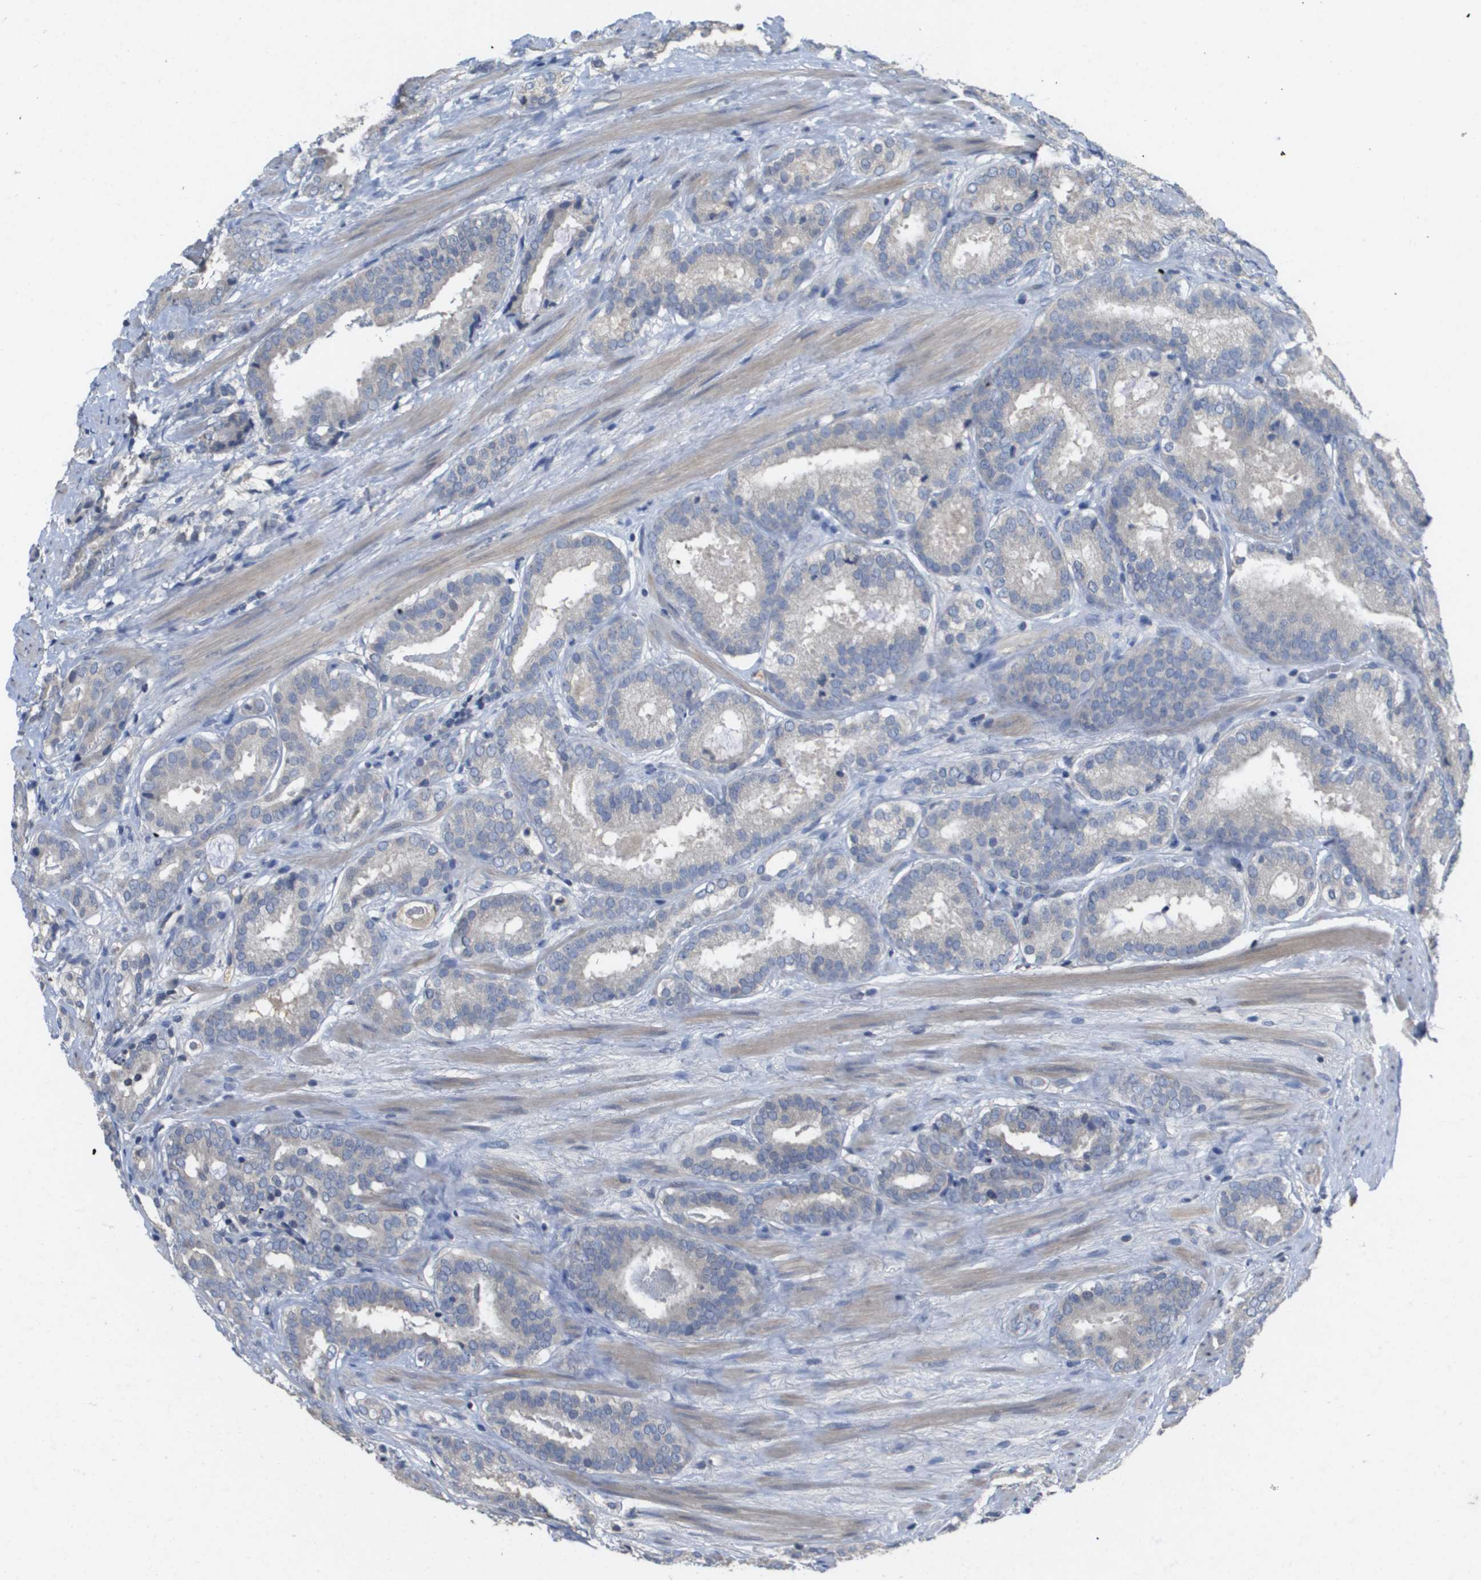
{"staining": {"intensity": "negative", "quantity": "none", "location": "none"}, "tissue": "prostate cancer", "cell_type": "Tumor cells", "image_type": "cancer", "snomed": [{"axis": "morphology", "description": "Adenocarcinoma, Low grade"}, {"axis": "topography", "description": "Prostate"}], "caption": "A histopathology image of human prostate cancer is negative for staining in tumor cells.", "gene": "CAPN11", "patient": {"sex": "male", "age": 69}}